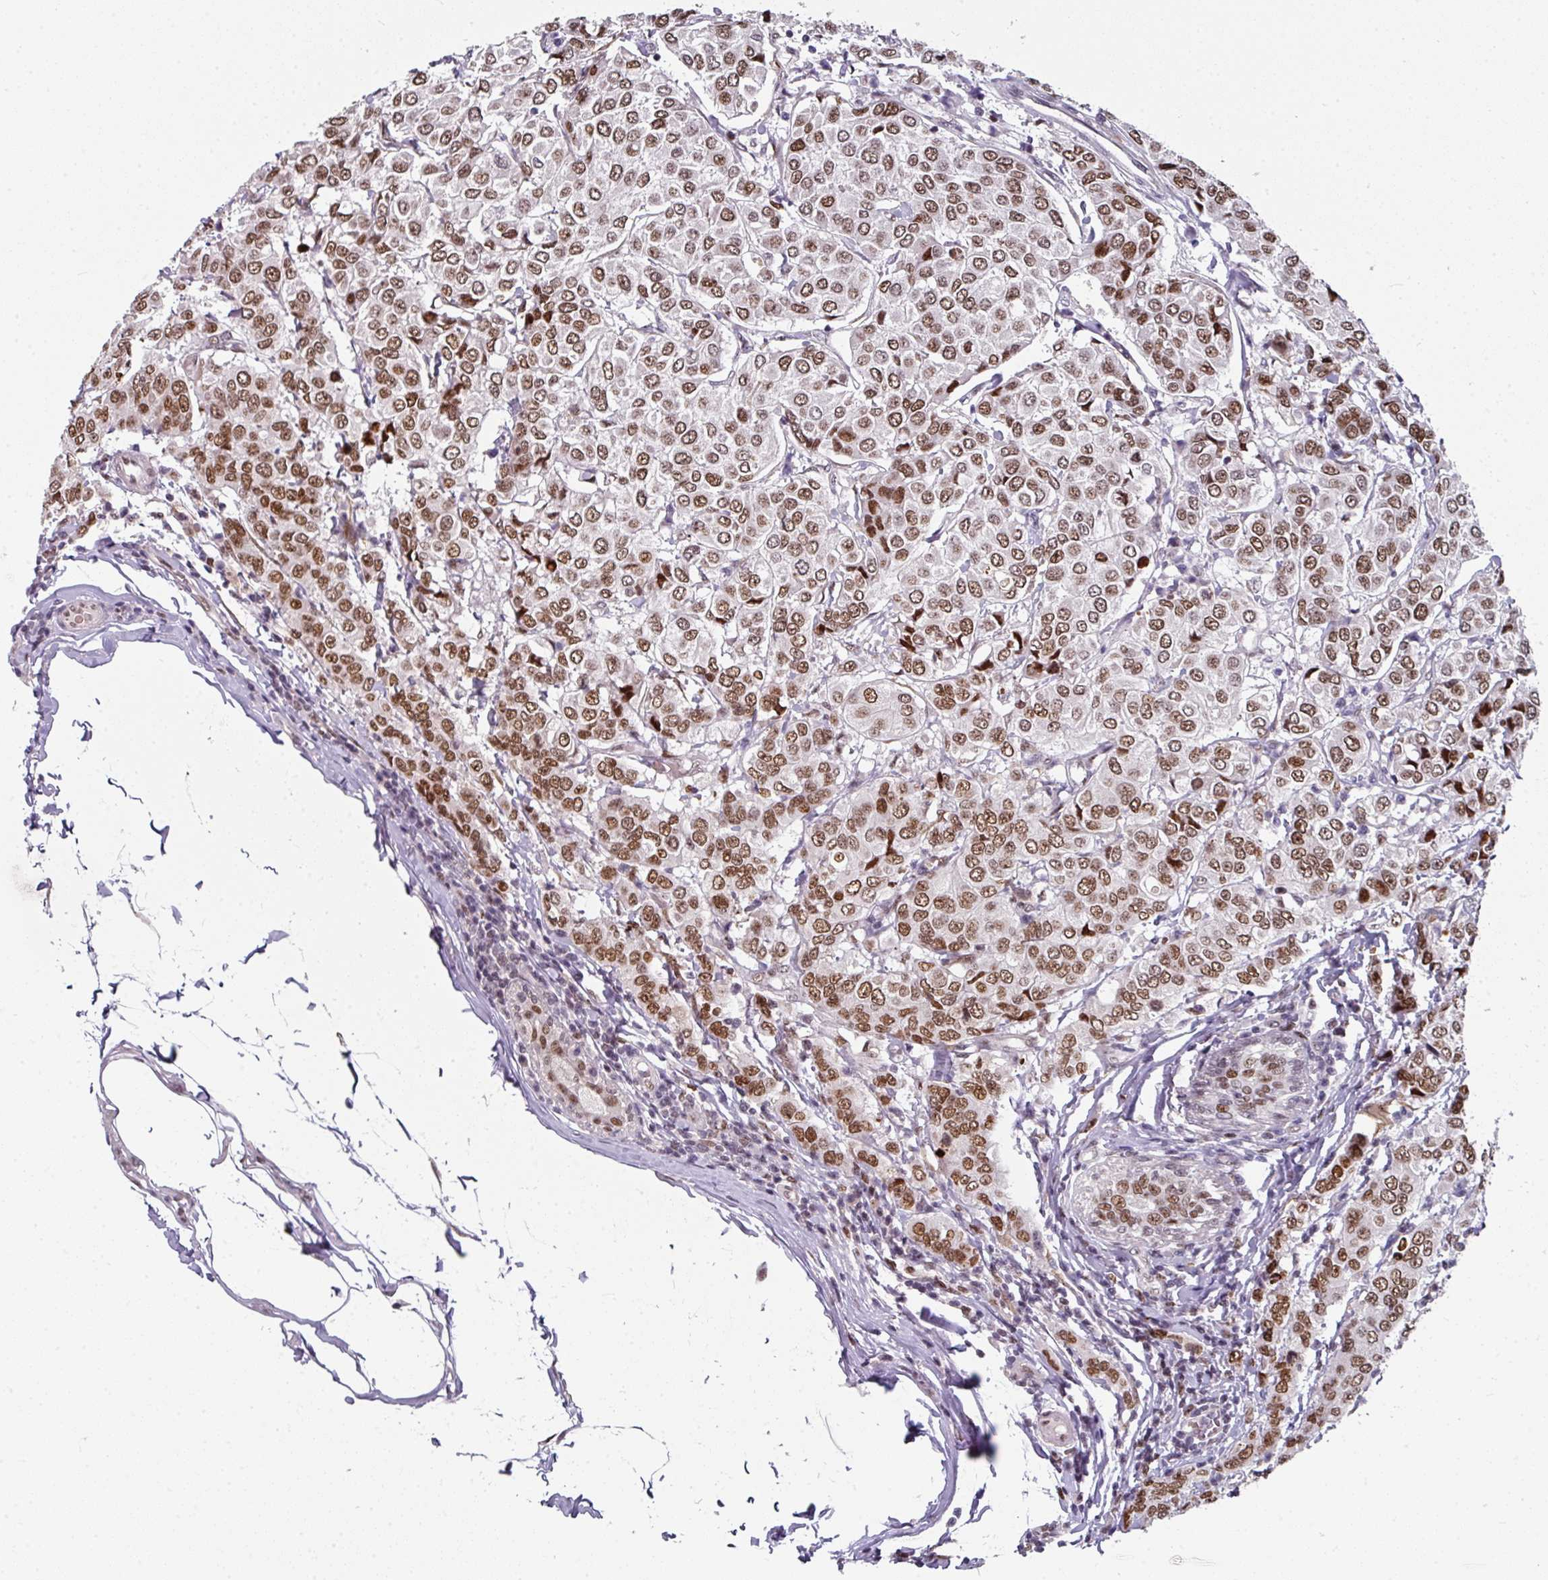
{"staining": {"intensity": "moderate", "quantity": ">75%", "location": "nuclear"}, "tissue": "breast cancer", "cell_type": "Tumor cells", "image_type": "cancer", "snomed": [{"axis": "morphology", "description": "Duct carcinoma"}, {"axis": "topography", "description": "Breast"}], "caption": "Immunohistochemical staining of breast cancer demonstrates moderate nuclear protein positivity in approximately >75% of tumor cells.", "gene": "RAD50", "patient": {"sex": "female", "age": 55}}